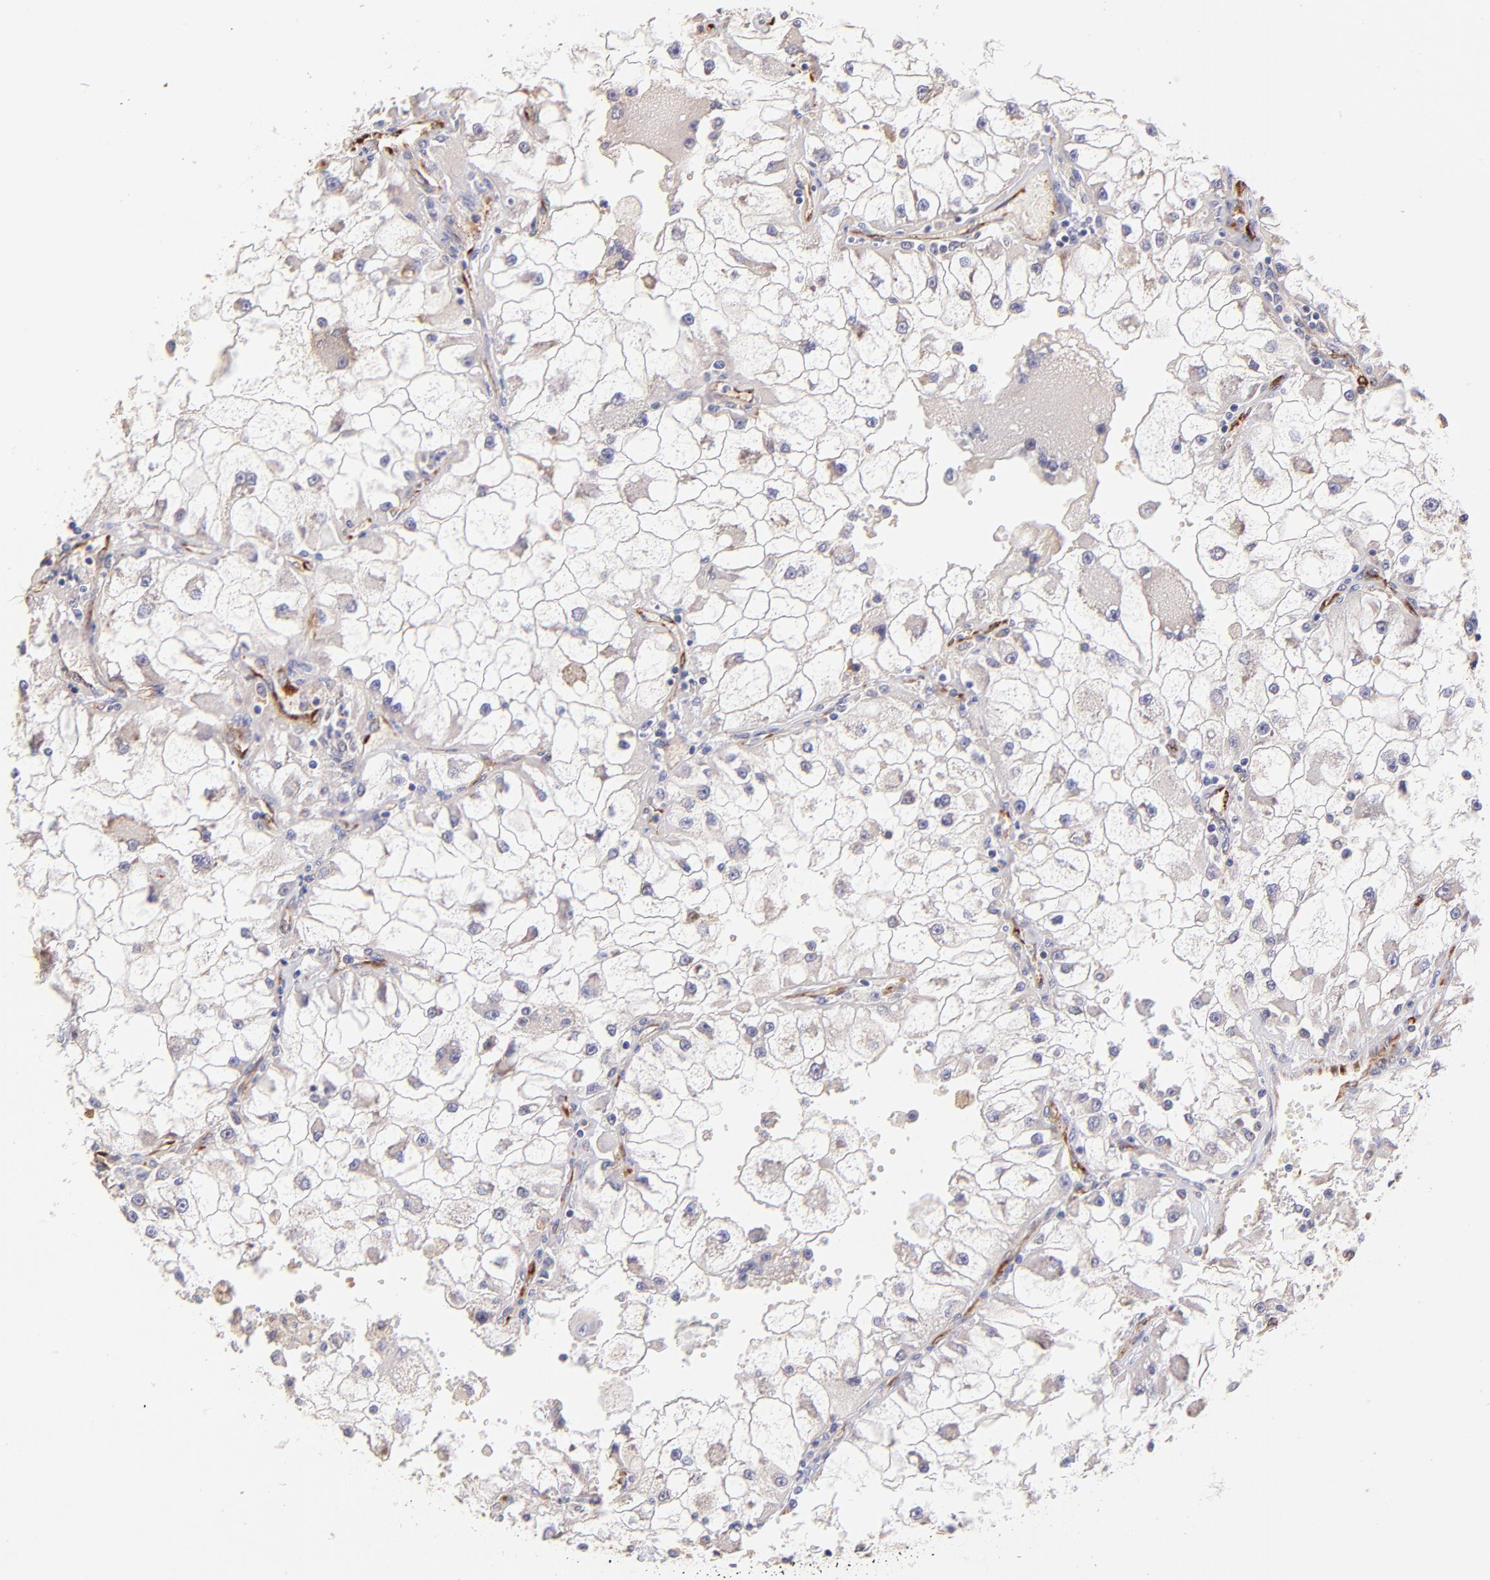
{"staining": {"intensity": "negative", "quantity": "none", "location": "none"}, "tissue": "renal cancer", "cell_type": "Tumor cells", "image_type": "cancer", "snomed": [{"axis": "morphology", "description": "Adenocarcinoma, NOS"}, {"axis": "topography", "description": "Kidney"}], "caption": "Tumor cells are negative for protein expression in human adenocarcinoma (renal). The staining was performed using DAB to visualize the protein expression in brown, while the nuclei were stained in blue with hematoxylin (Magnification: 20x).", "gene": "SPARC", "patient": {"sex": "female", "age": 73}}